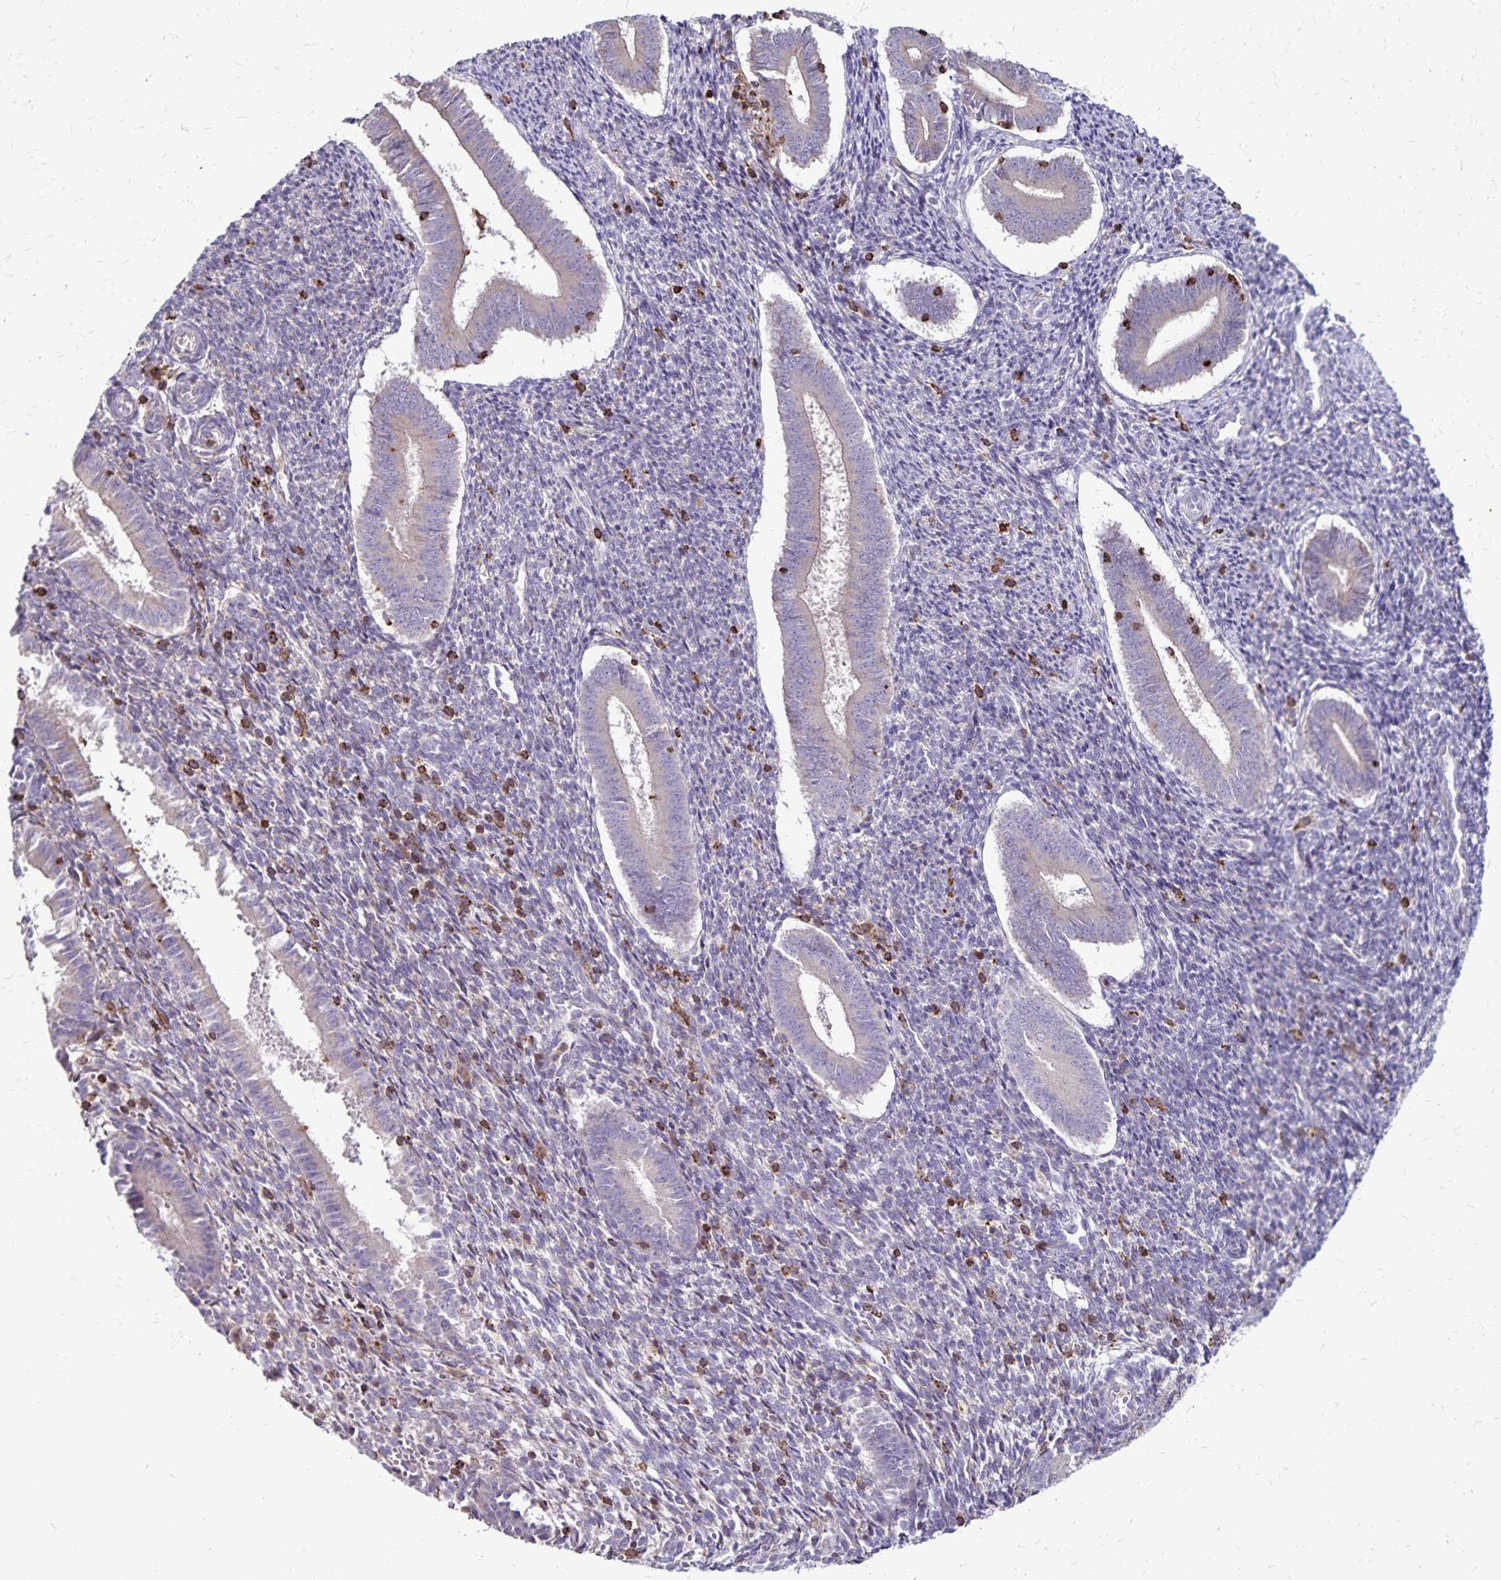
{"staining": {"intensity": "weak", "quantity": "<25%", "location": "cytoplasmic/membranous"}, "tissue": "endometrium", "cell_type": "Cells in endometrial stroma", "image_type": "normal", "snomed": [{"axis": "morphology", "description": "Normal tissue, NOS"}, {"axis": "topography", "description": "Endometrium"}], "caption": "Immunohistochemical staining of normal human endometrium reveals no significant expression in cells in endometrial stroma.", "gene": "NAGPA", "patient": {"sex": "female", "age": 25}}